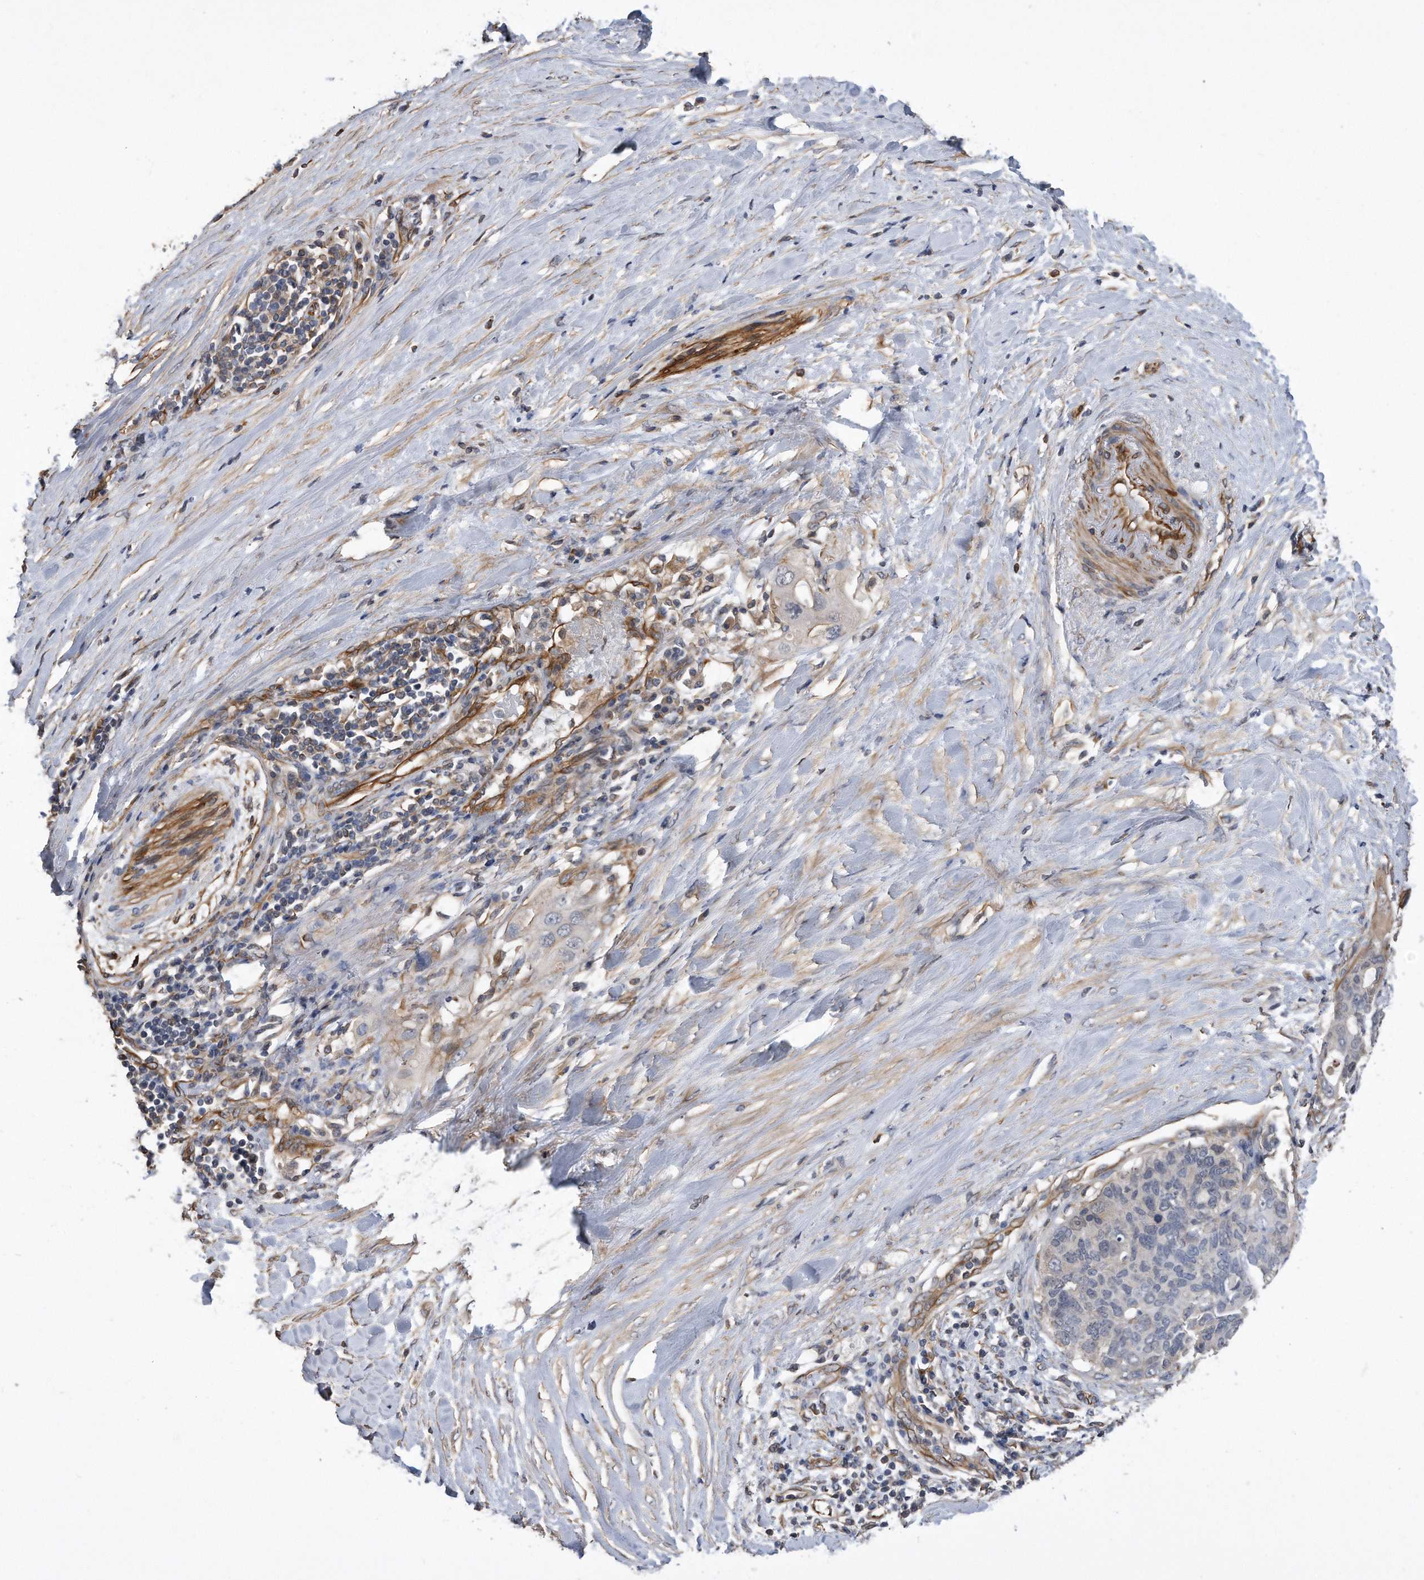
{"staining": {"intensity": "negative", "quantity": "none", "location": "none"}, "tissue": "pancreatic cancer", "cell_type": "Tumor cells", "image_type": "cancer", "snomed": [{"axis": "morphology", "description": "Adenocarcinoma, NOS"}, {"axis": "topography", "description": "Pancreas"}], "caption": "There is no significant expression in tumor cells of pancreatic cancer (adenocarcinoma). (Immunohistochemistry, brightfield microscopy, high magnification).", "gene": "GPC1", "patient": {"sex": "female", "age": 56}}